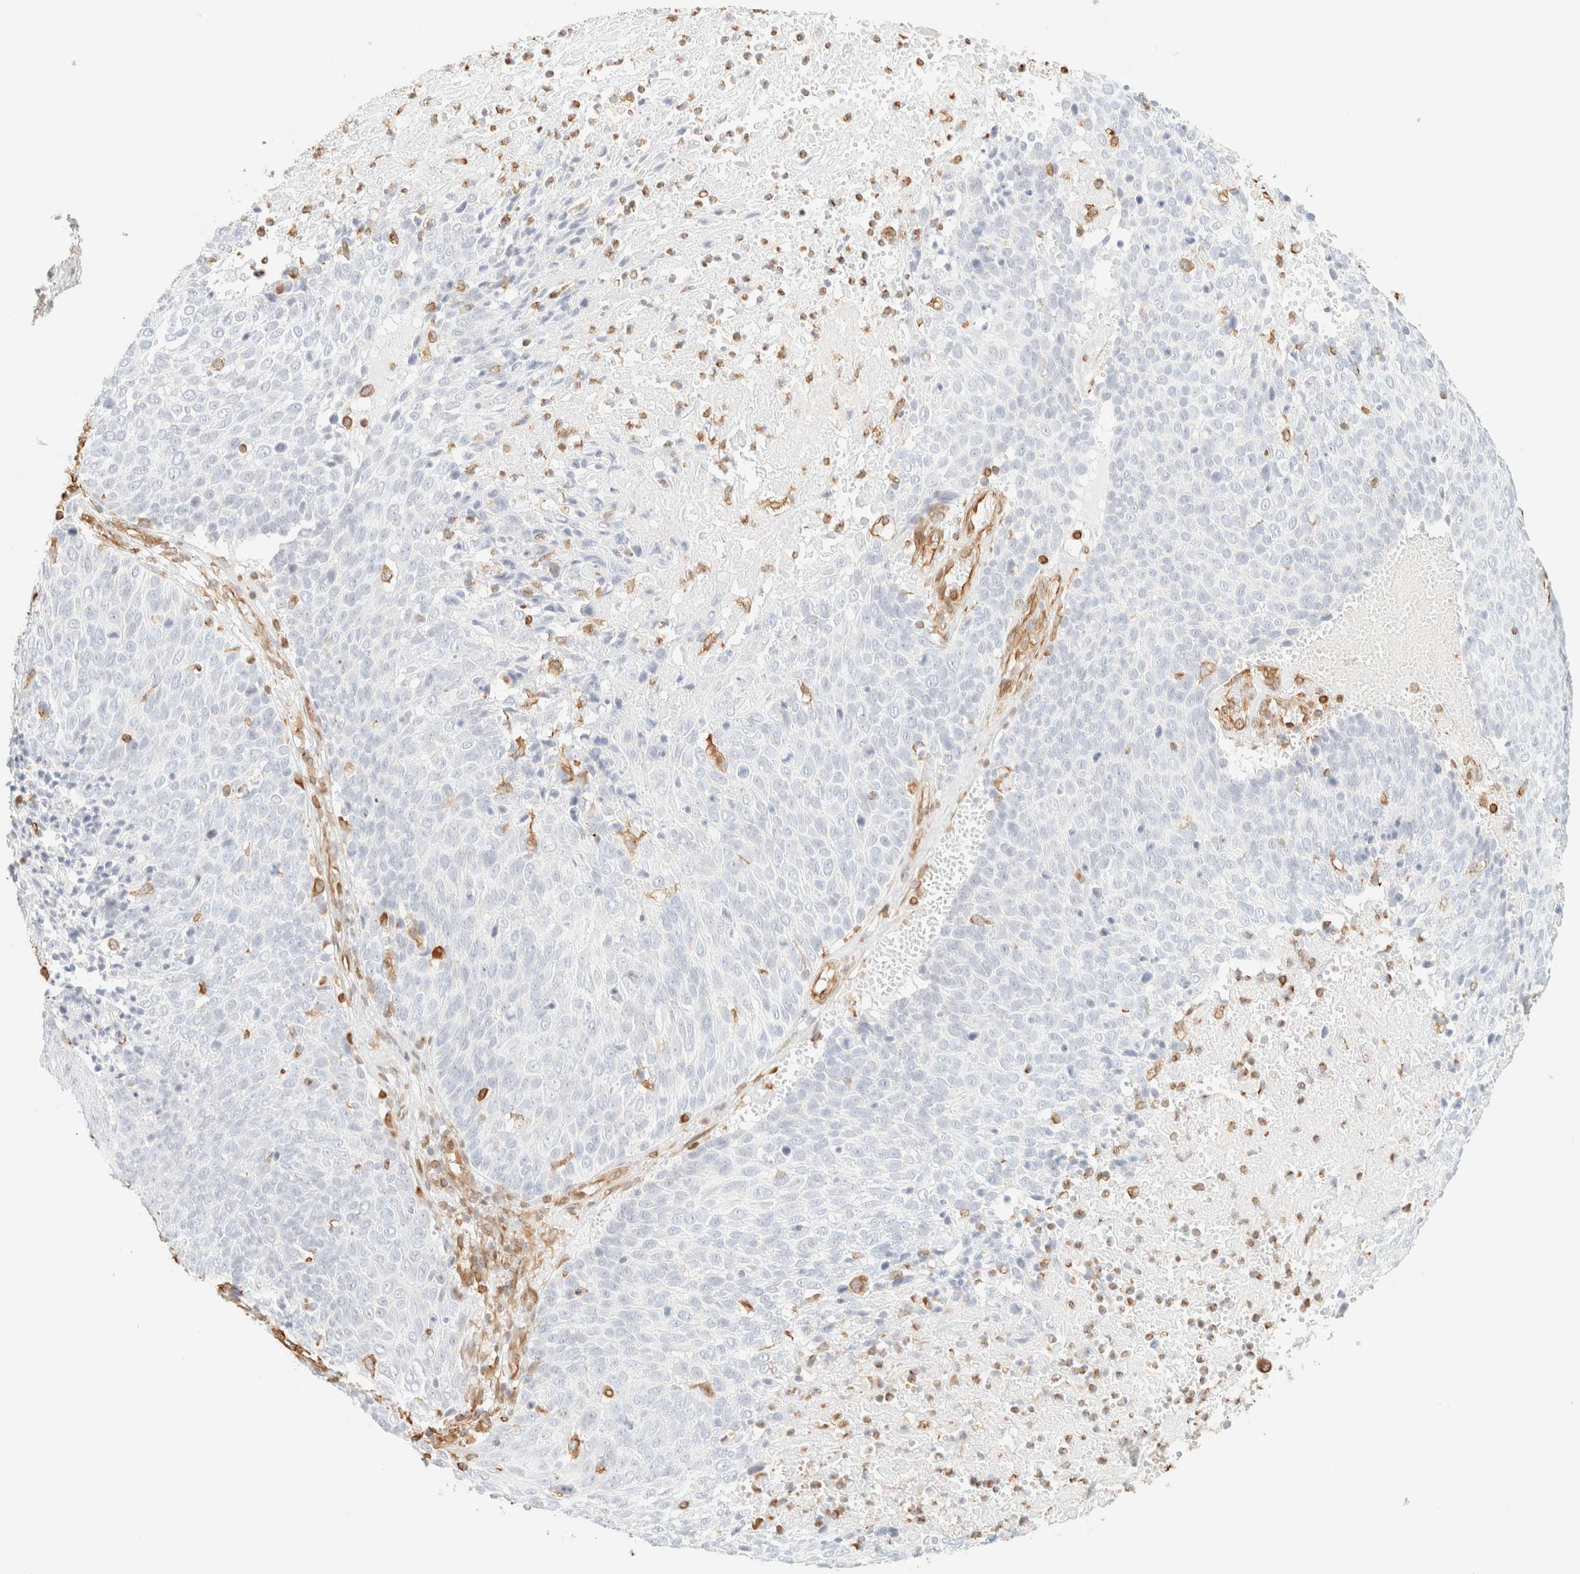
{"staining": {"intensity": "negative", "quantity": "none", "location": "none"}, "tissue": "cervical cancer", "cell_type": "Tumor cells", "image_type": "cancer", "snomed": [{"axis": "morphology", "description": "Squamous cell carcinoma, NOS"}, {"axis": "topography", "description": "Cervix"}], "caption": "A high-resolution photomicrograph shows immunohistochemistry (IHC) staining of cervical cancer (squamous cell carcinoma), which shows no significant staining in tumor cells.", "gene": "ZSCAN18", "patient": {"sex": "female", "age": 74}}